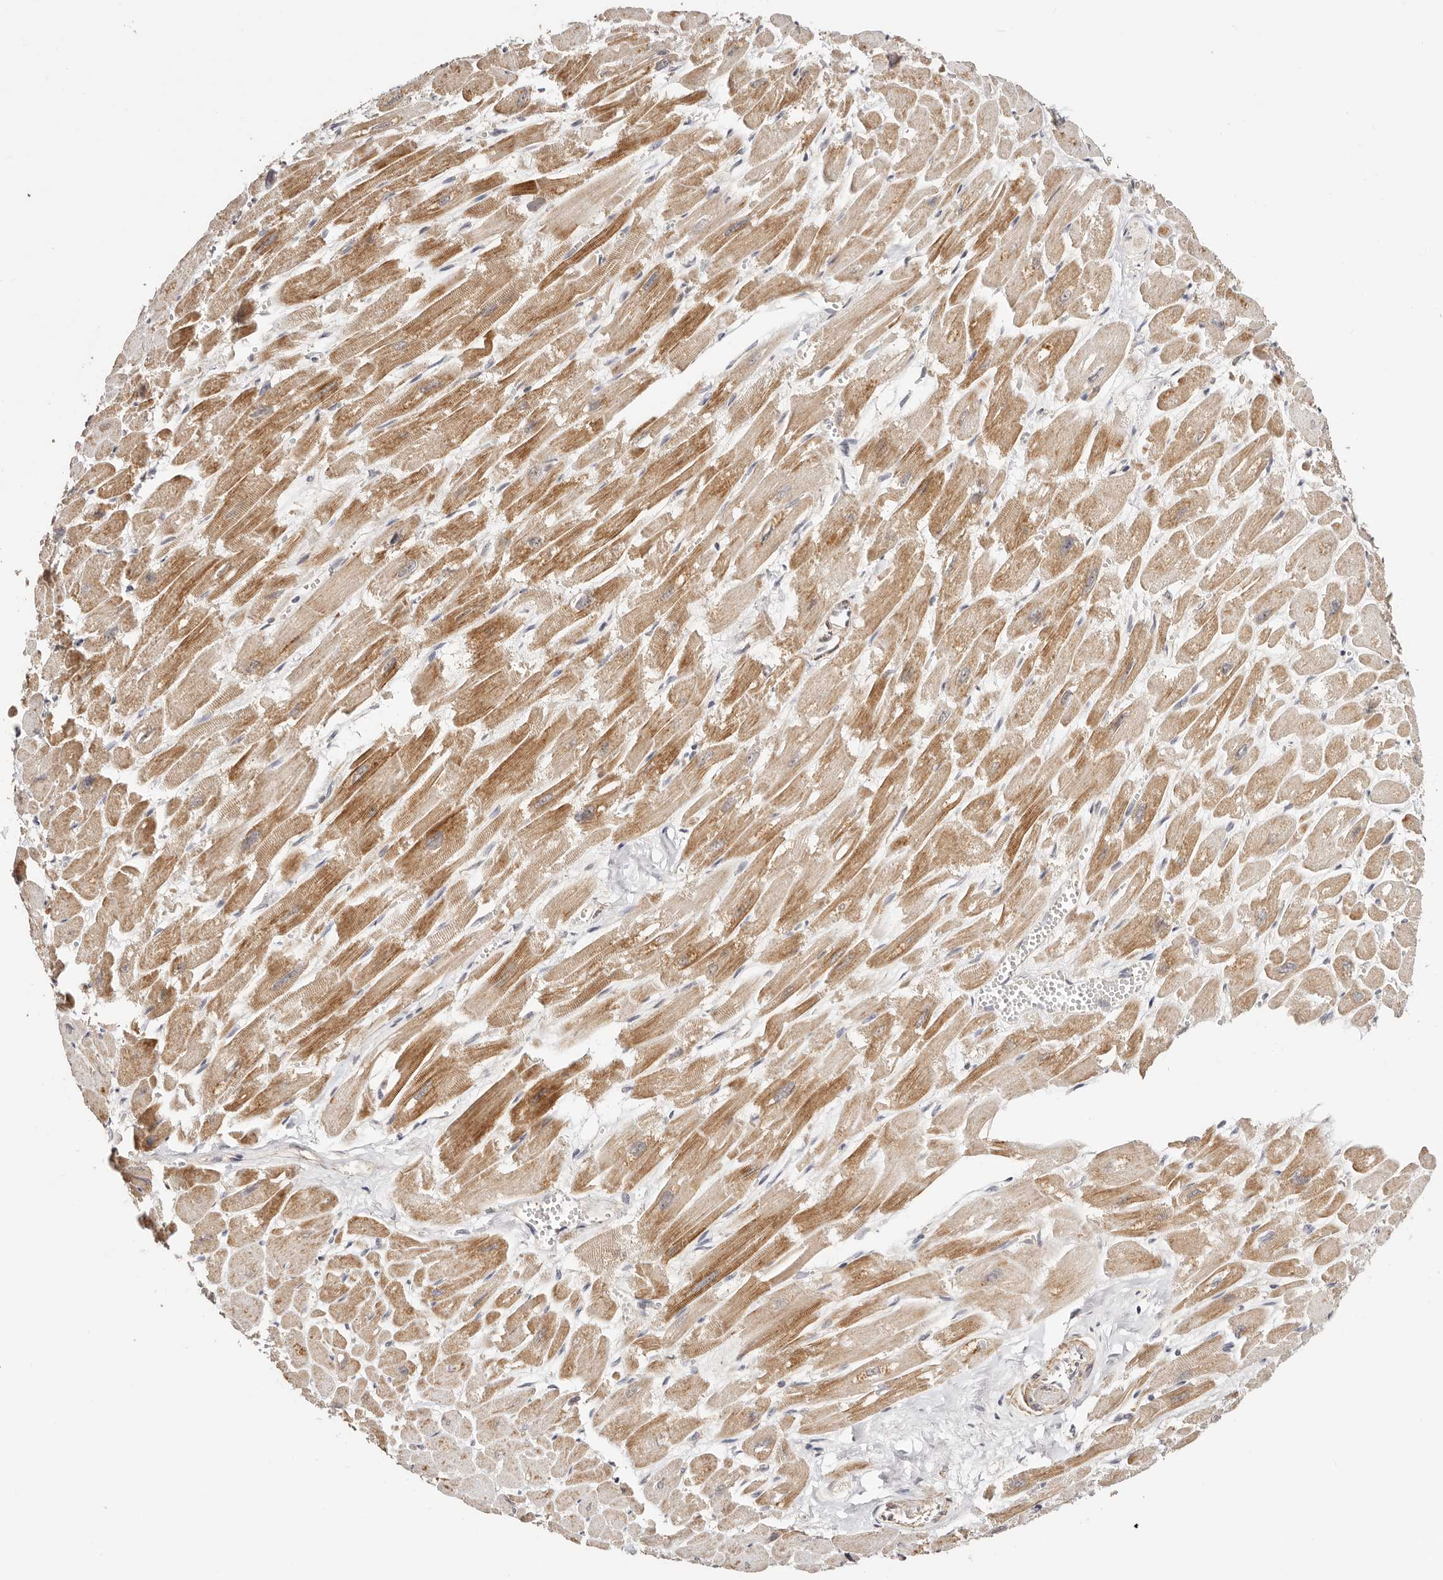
{"staining": {"intensity": "moderate", "quantity": ">75%", "location": "cytoplasmic/membranous"}, "tissue": "heart muscle", "cell_type": "Cardiomyocytes", "image_type": "normal", "snomed": [{"axis": "morphology", "description": "Normal tissue, NOS"}, {"axis": "topography", "description": "Heart"}], "caption": "Immunohistochemical staining of unremarkable heart muscle displays medium levels of moderate cytoplasmic/membranous expression in about >75% of cardiomyocytes.", "gene": "CTNNBL1", "patient": {"sex": "male", "age": 54}}